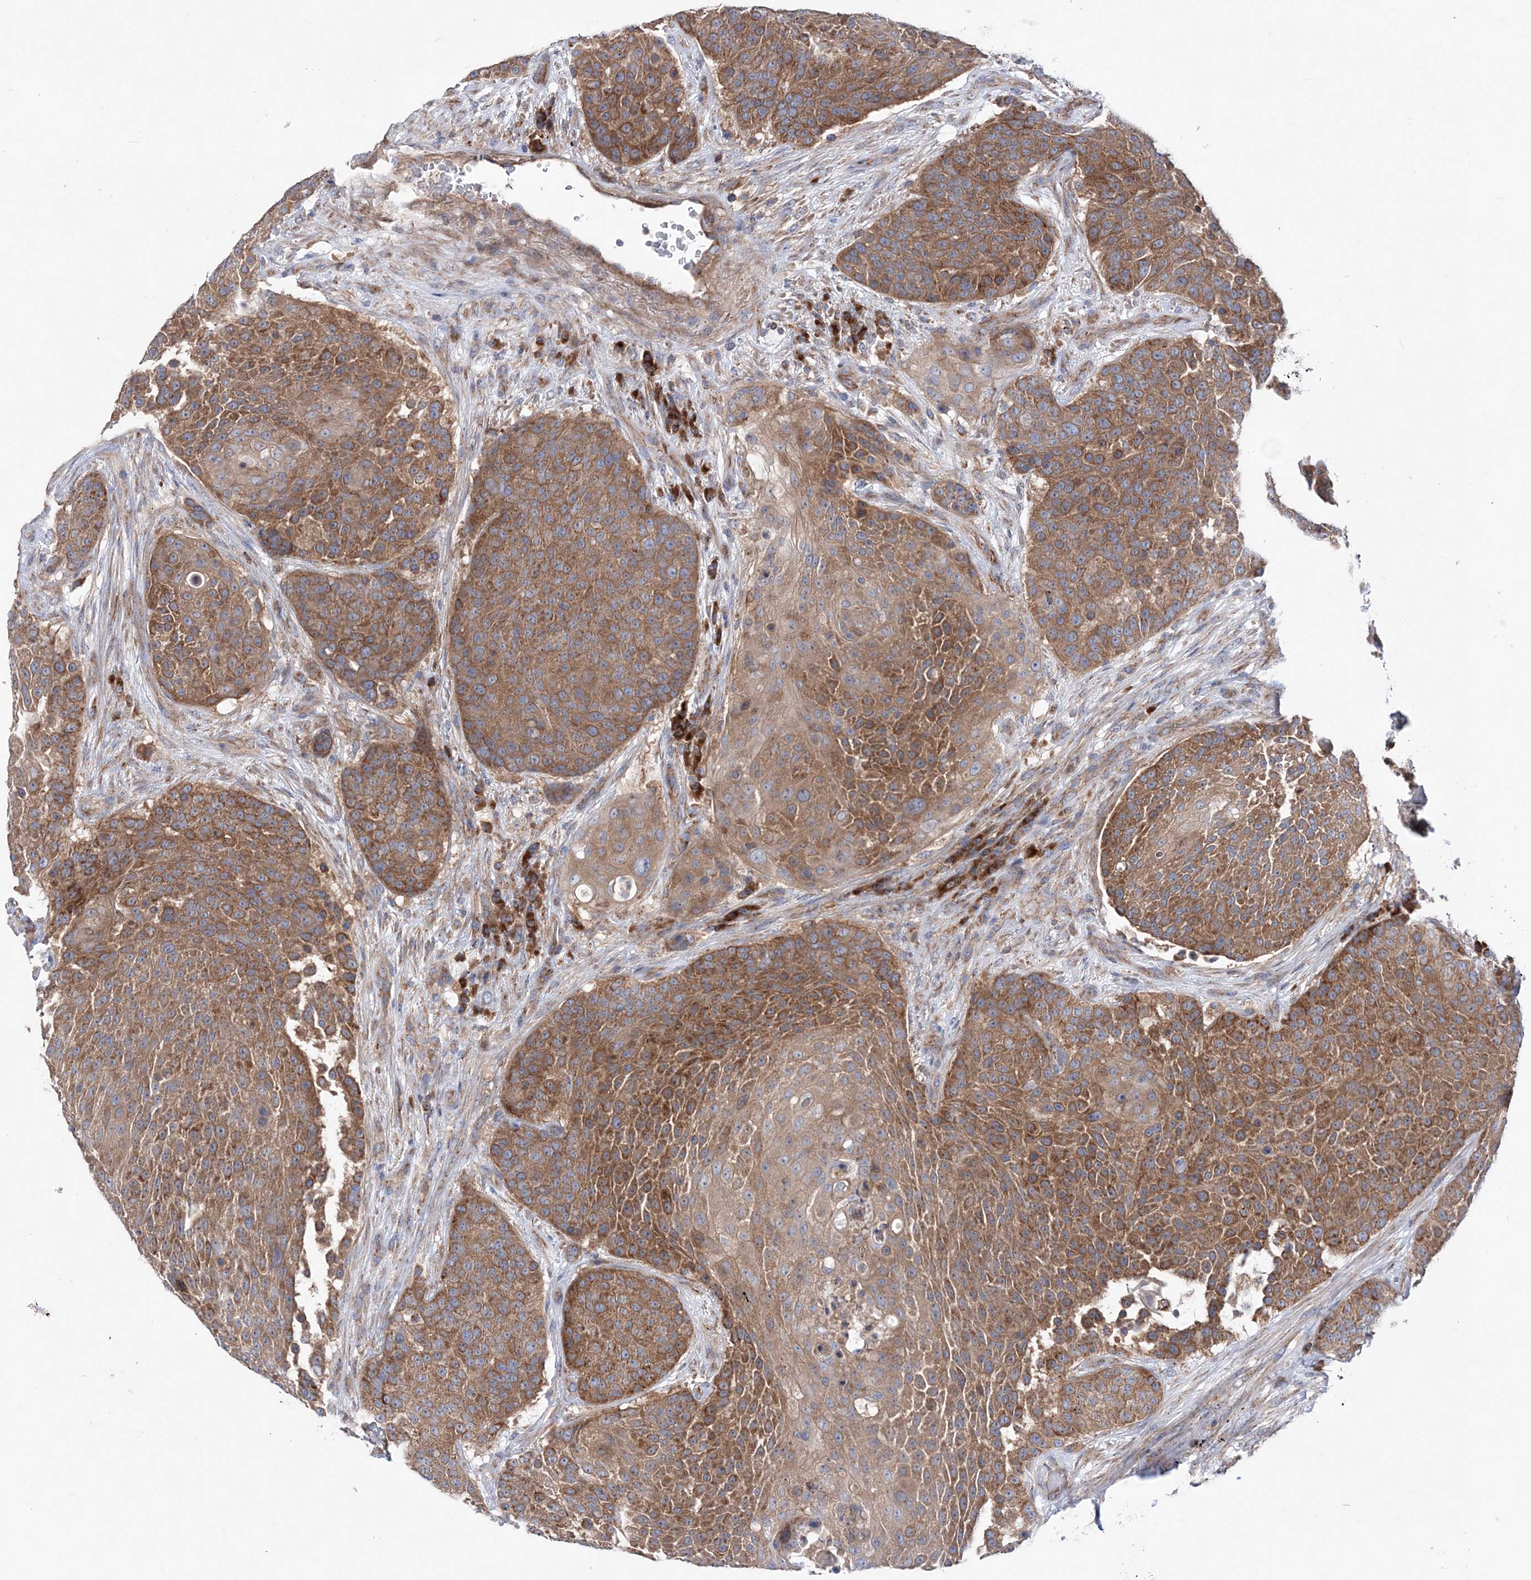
{"staining": {"intensity": "moderate", "quantity": ">75%", "location": "cytoplasmic/membranous"}, "tissue": "urothelial cancer", "cell_type": "Tumor cells", "image_type": "cancer", "snomed": [{"axis": "morphology", "description": "Urothelial carcinoma, High grade"}, {"axis": "topography", "description": "Urinary bladder"}], "caption": "Urothelial carcinoma (high-grade) stained with IHC shows moderate cytoplasmic/membranous expression in about >75% of tumor cells. (Brightfield microscopy of DAB IHC at high magnification).", "gene": "NGLY1", "patient": {"sex": "female", "age": 63}}